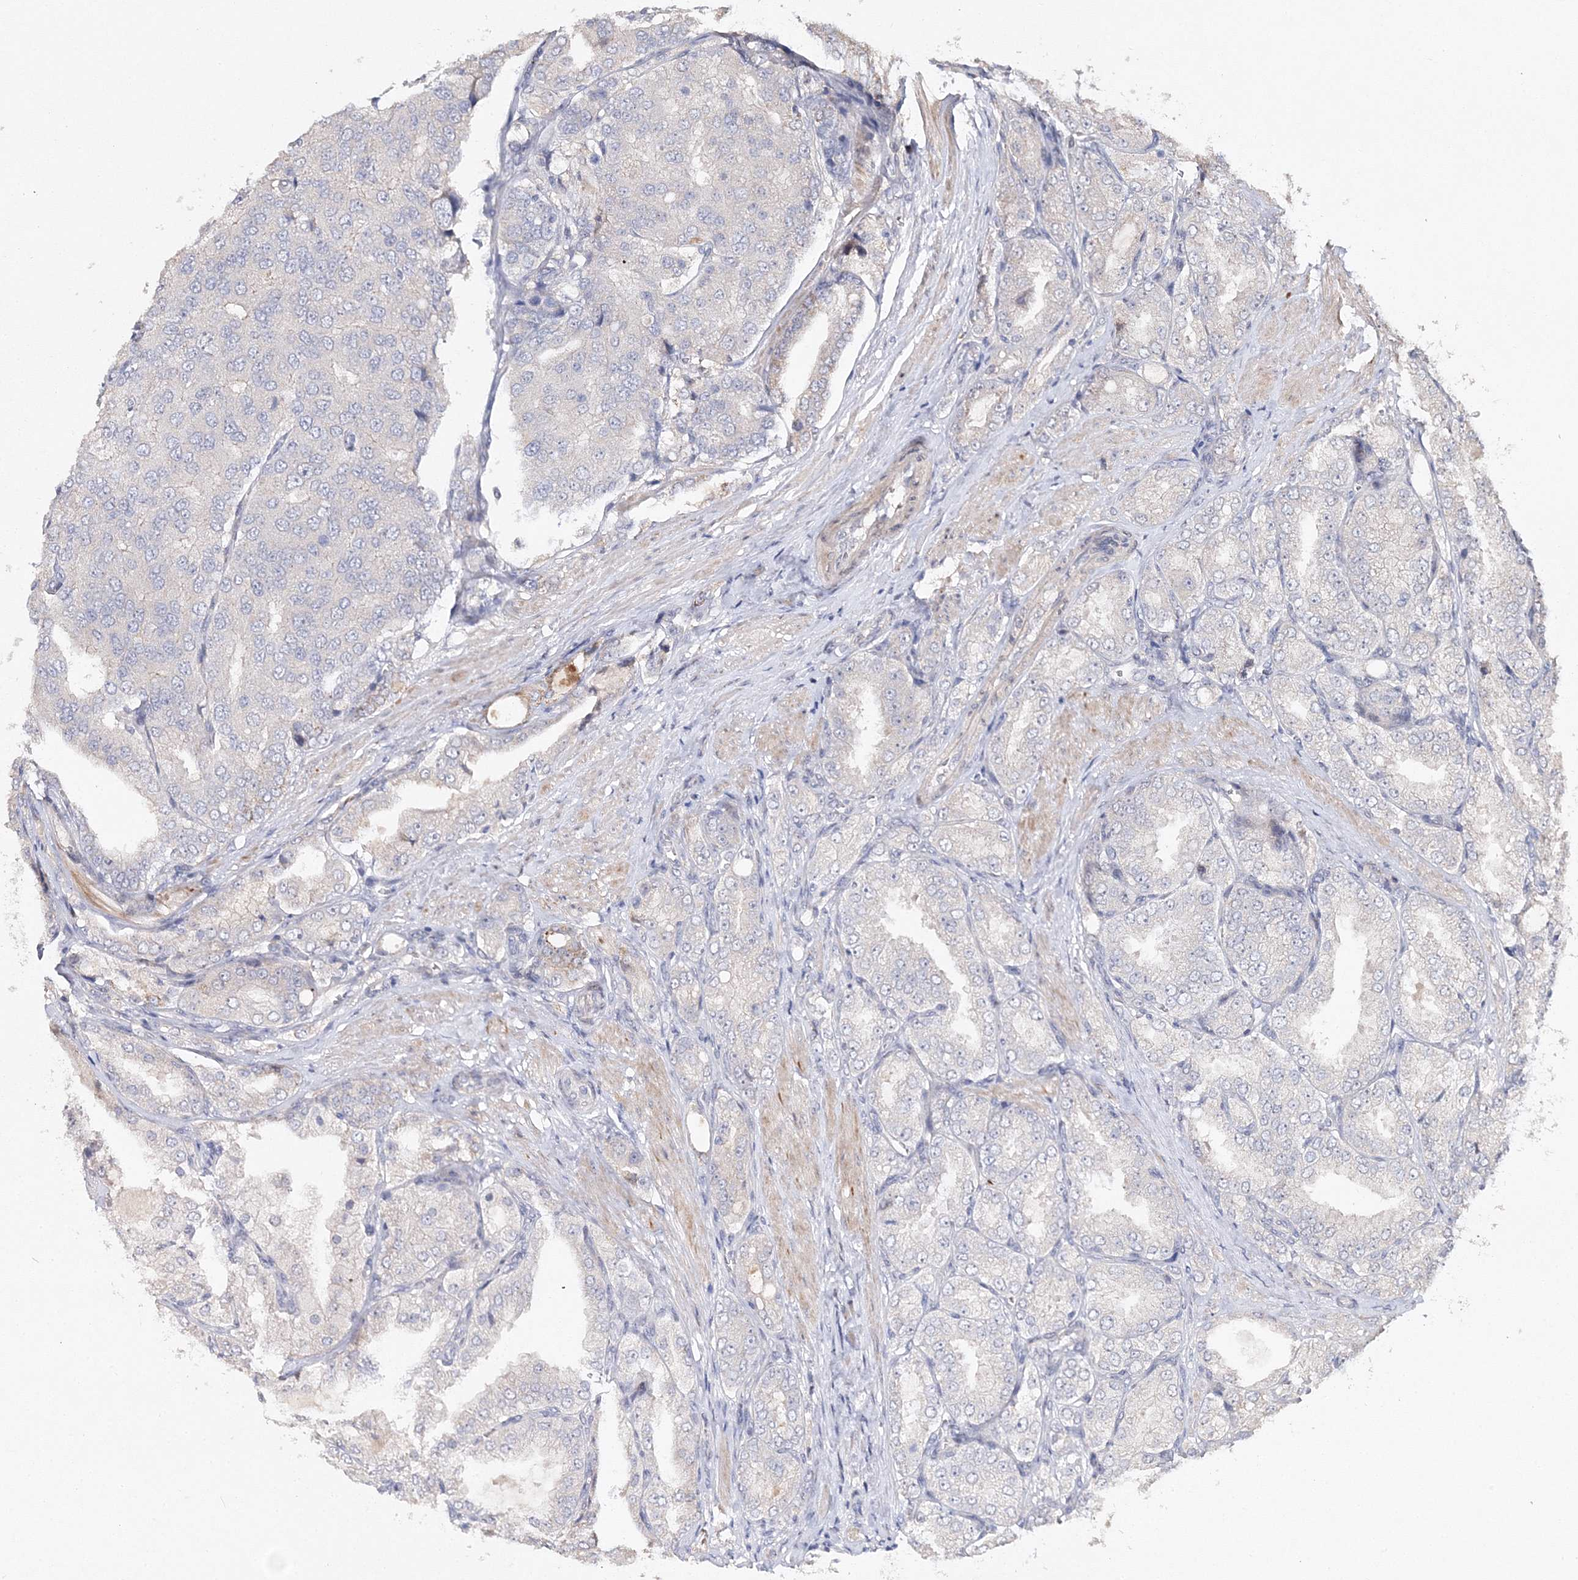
{"staining": {"intensity": "negative", "quantity": "none", "location": "none"}, "tissue": "prostate cancer", "cell_type": "Tumor cells", "image_type": "cancer", "snomed": [{"axis": "morphology", "description": "Adenocarcinoma, High grade"}, {"axis": "topography", "description": "Prostate"}], "caption": "Prostate cancer (high-grade adenocarcinoma) was stained to show a protein in brown. There is no significant expression in tumor cells.", "gene": "GJB5", "patient": {"sex": "male", "age": 50}}